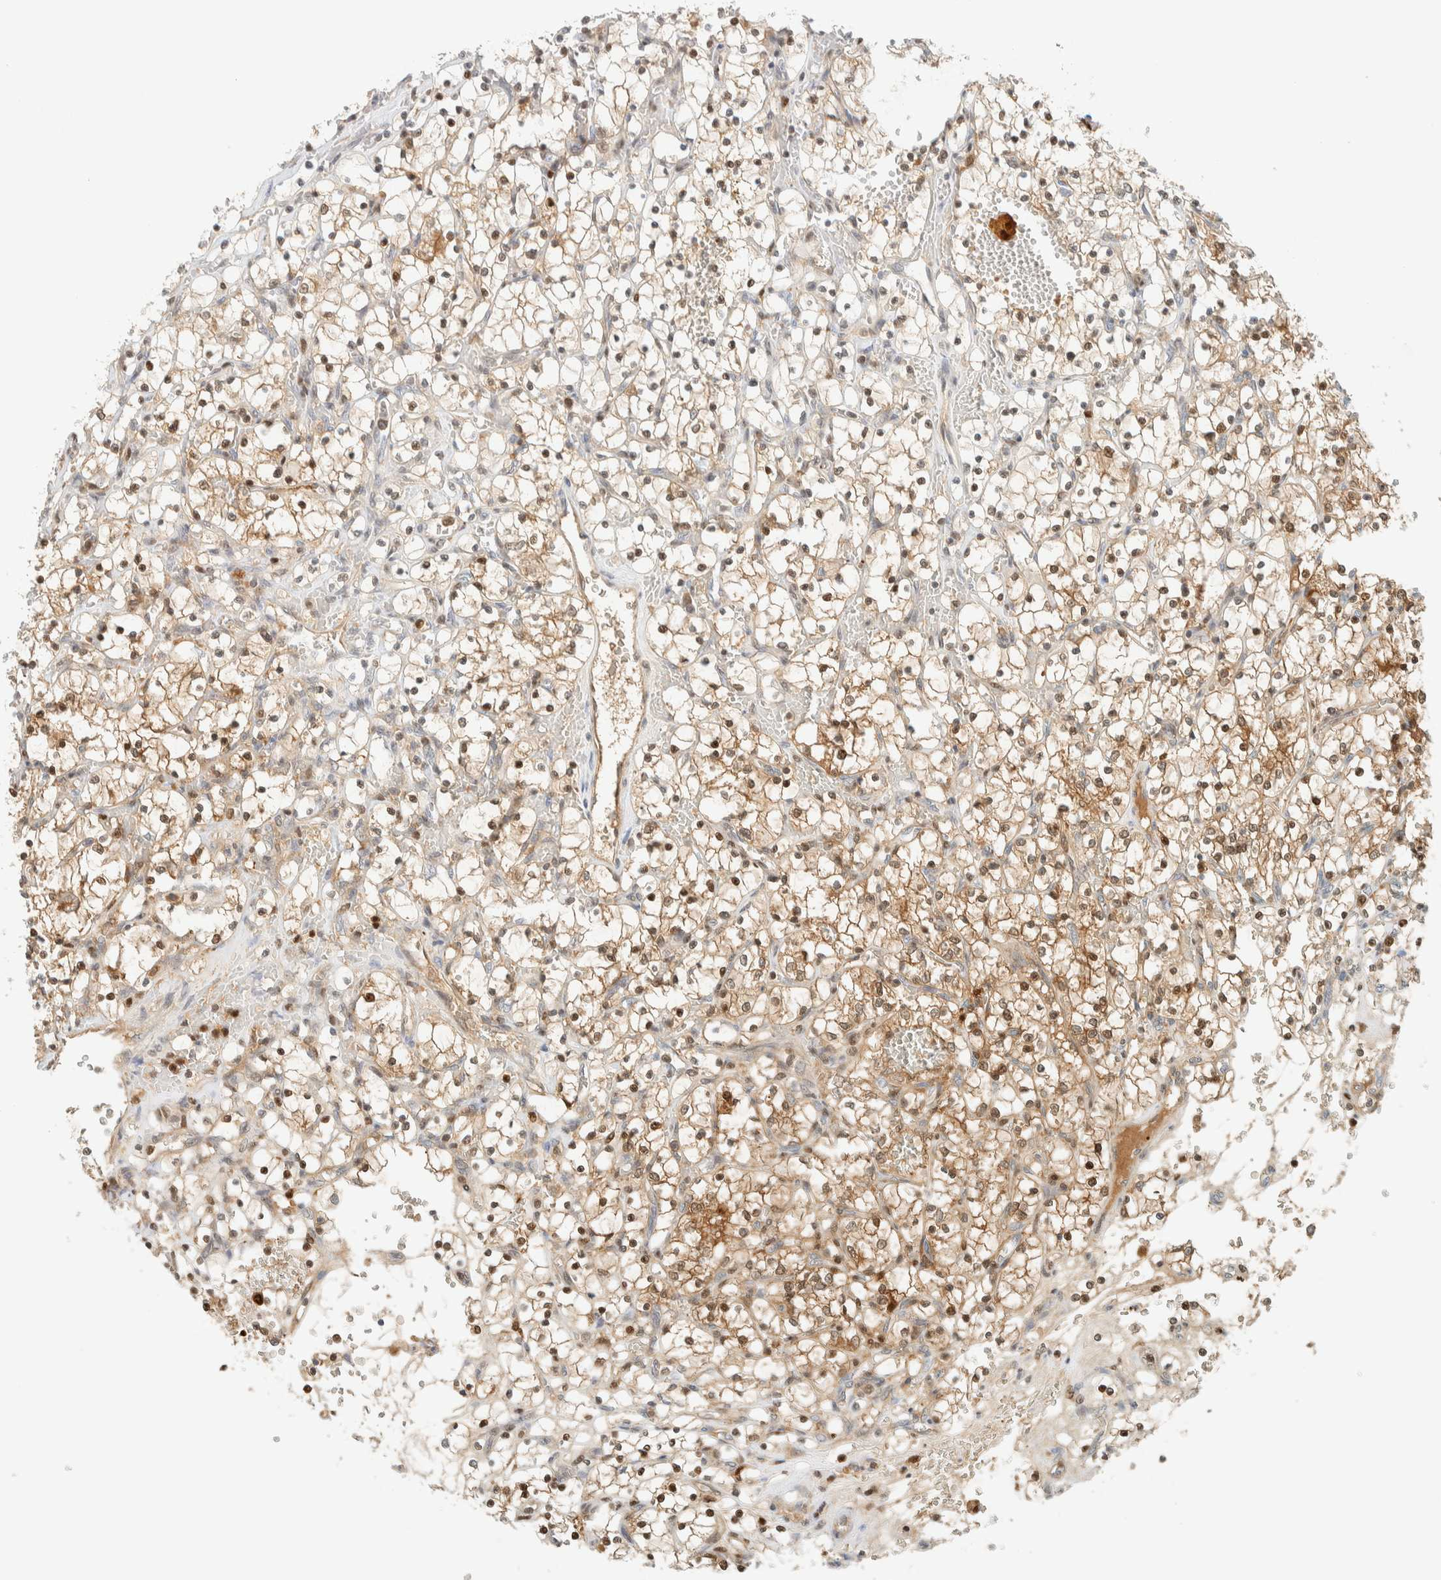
{"staining": {"intensity": "moderate", "quantity": "<25%", "location": "cytoplasmic/membranous,nuclear"}, "tissue": "renal cancer", "cell_type": "Tumor cells", "image_type": "cancer", "snomed": [{"axis": "morphology", "description": "Adenocarcinoma, NOS"}, {"axis": "topography", "description": "Kidney"}], "caption": "Protein staining by immunohistochemistry (IHC) displays moderate cytoplasmic/membranous and nuclear staining in approximately <25% of tumor cells in renal adenocarcinoma.", "gene": "ZBTB37", "patient": {"sex": "female", "age": 69}}